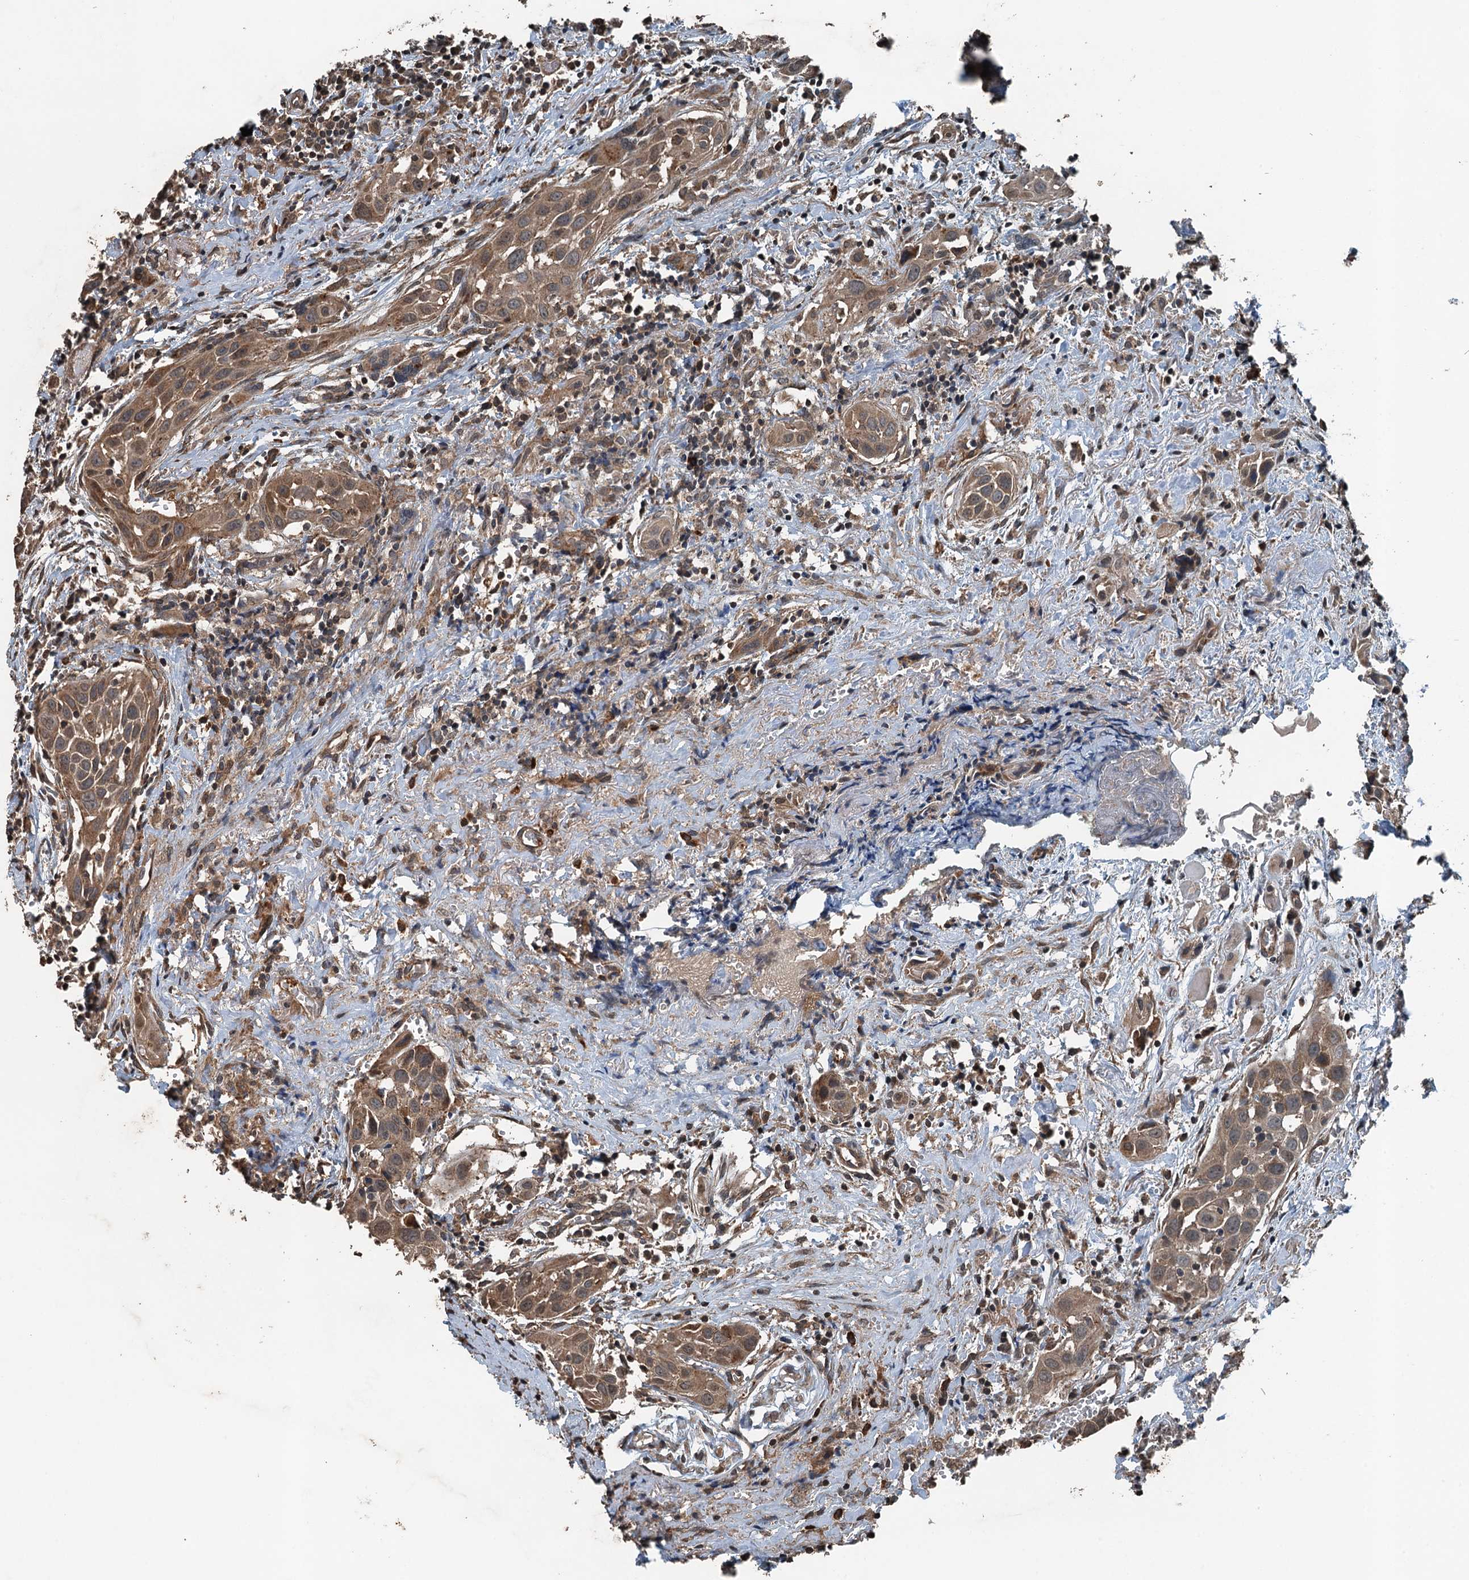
{"staining": {"intensity": "moderate", "quantity": ">75%", "location": "cytoplasmic/membranous,nuclear"}, "tissue": "head and neck cancer", "cell_type": "Tumor cells", "image_type": "cancer", "snomed": [{"axis": "morphology", "description": "Squamous cell carcinoma, NOS"}, {"axis": "topography", "description": "Oral tissue"}, {"axis": "topography", "description": "Head-Neck"}], "caption": "This micrograph displays immunohistochemistry staining of human squamous cell carcinoma (head and neck), with medium moderate cytoplasmic/membranous and nuclear positivity in about >75% of tumor cells.", "gene": "TCTN1", "patient": {"sex": "female", "age": 50}}